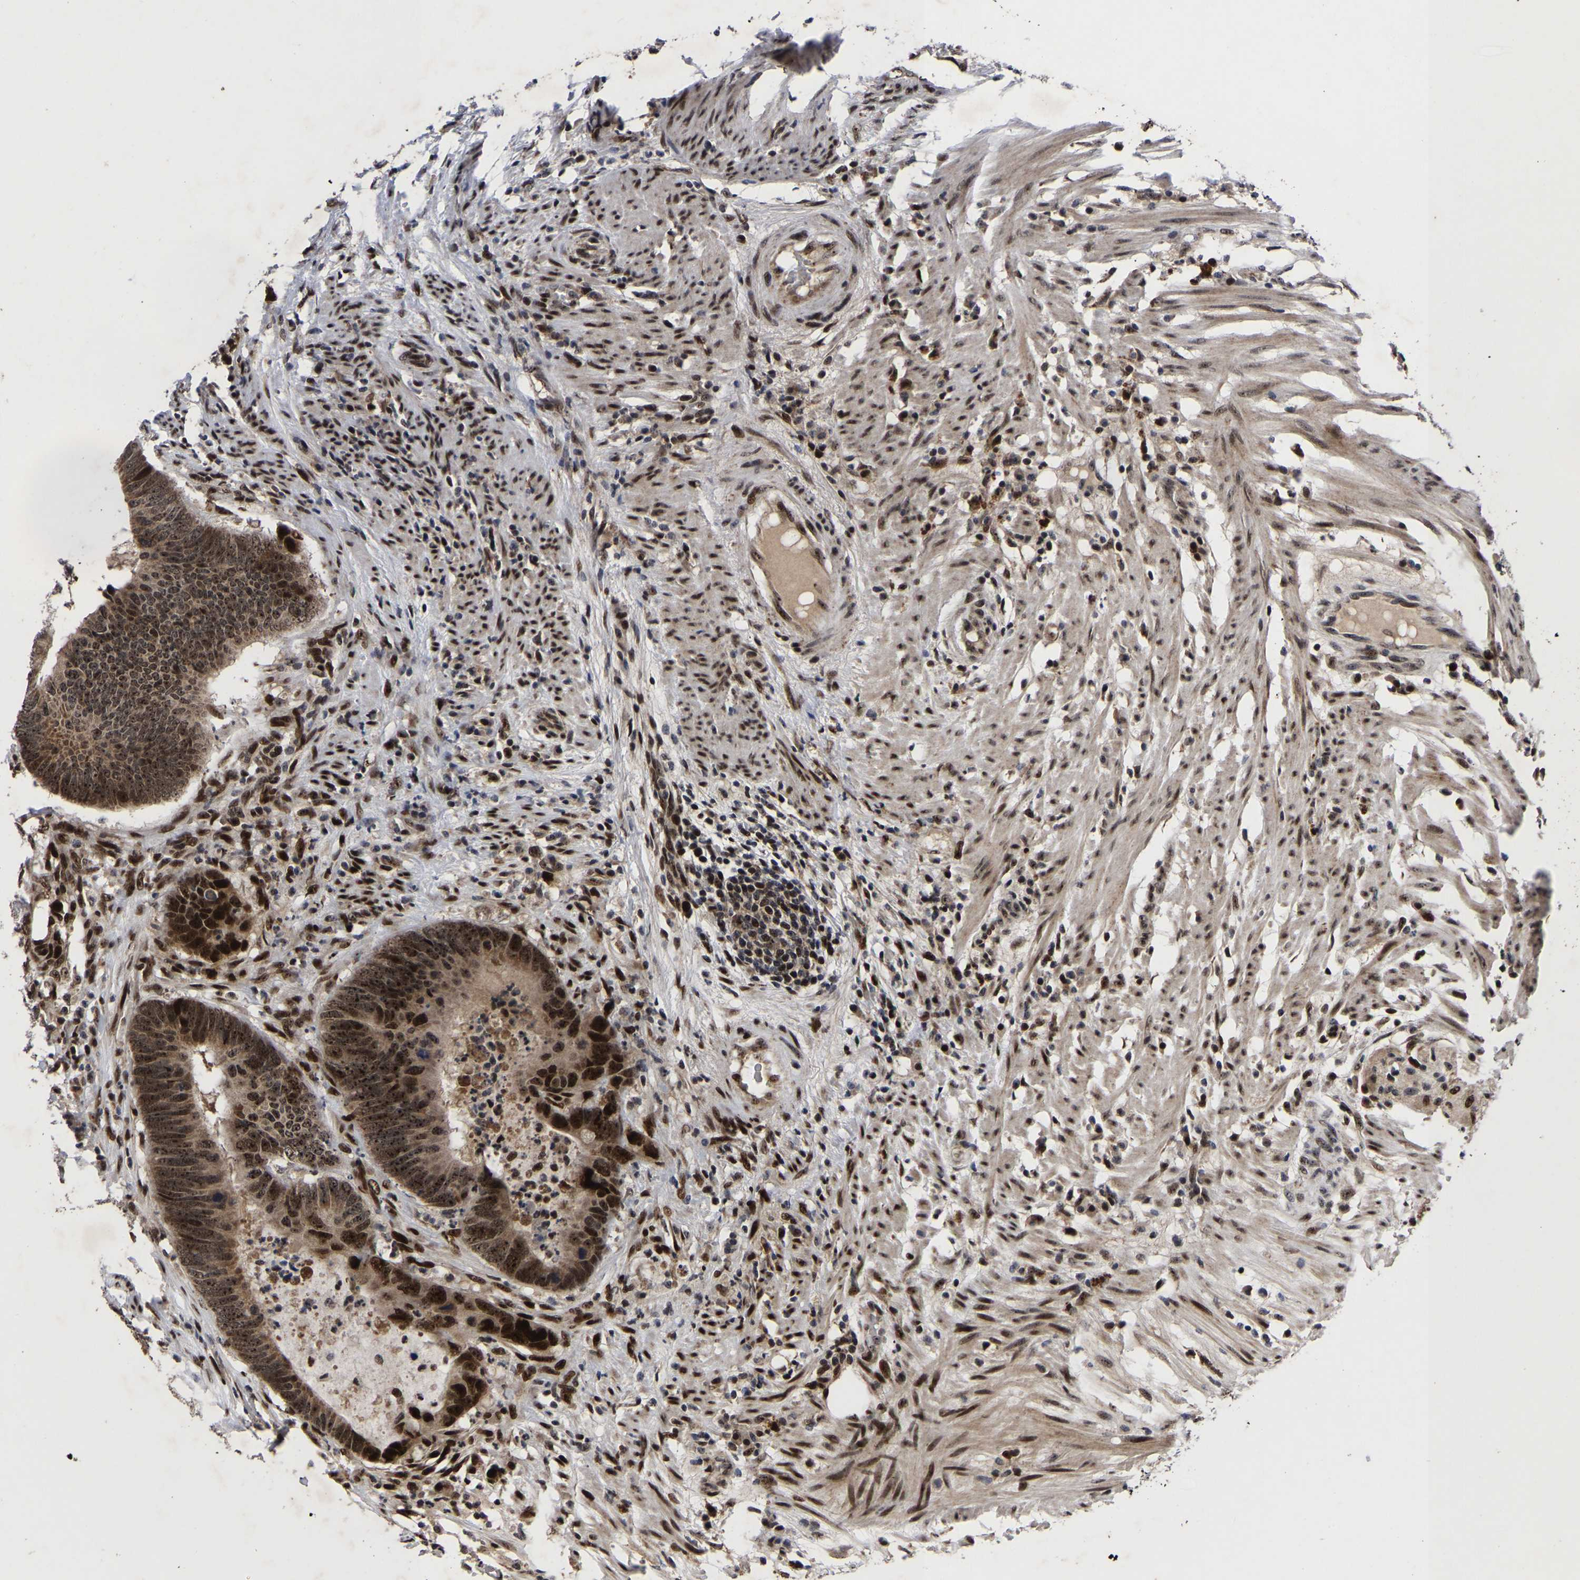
{"staining": {"intensity": "strong", "quantity": ">75%", "location": "cytoplasmic/membranous,nuclear"}, "tissue": "colorectal cancer", "cell_type": "Tumor cells", "image_type": "cancer", "snomed": [{"axis": "morphology", "description": "Adenocarcinoma, NOS"}, {"axis": "topography", "description": "Colon"}], "caption": "Strong cytoplasmic/membranous and nuclear staining is identified in approximately >75% of tumor cells in adenocarcinoma (colorectal).", "gene": "JUNB", "patient": {"sex": "male", "age": 56}}